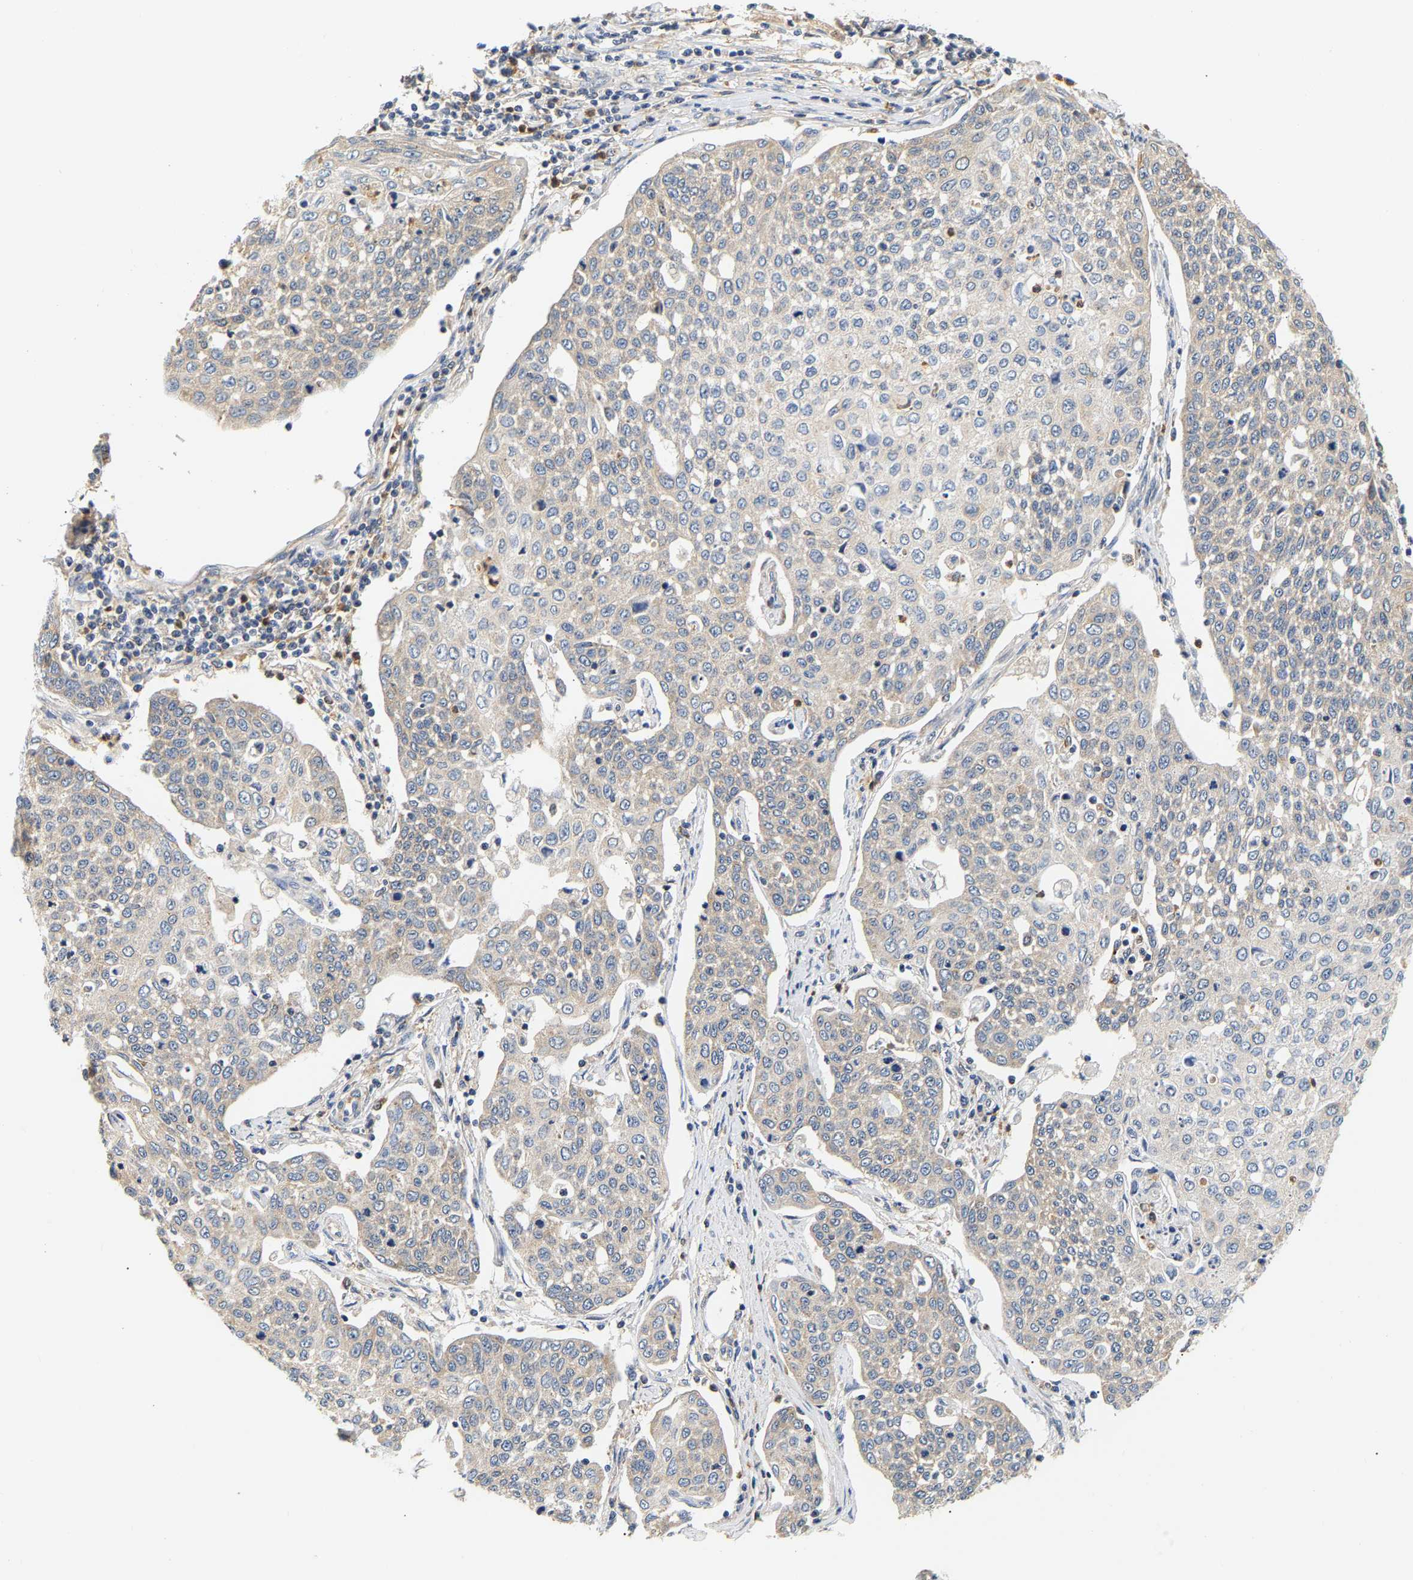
{"staining": {"intensity": "negative", "quantity": "none", "location": "none"}, "tissue": "cervical cancer", "cell_type": "Tumor cells", "image_type": "cancer", "snomed": [{"axis": "morphology", "description": "Squamous cell carcinoma, NOS"}, {"axis": "topography", "description": "Cervix"}], "caption": "Immunohistochemistry (IHC) of squamous cell carcinoma (cervical) displays no expression in tumor cells.", "gene": "PPID", "patient": {"sex": "female", "age": 34}}